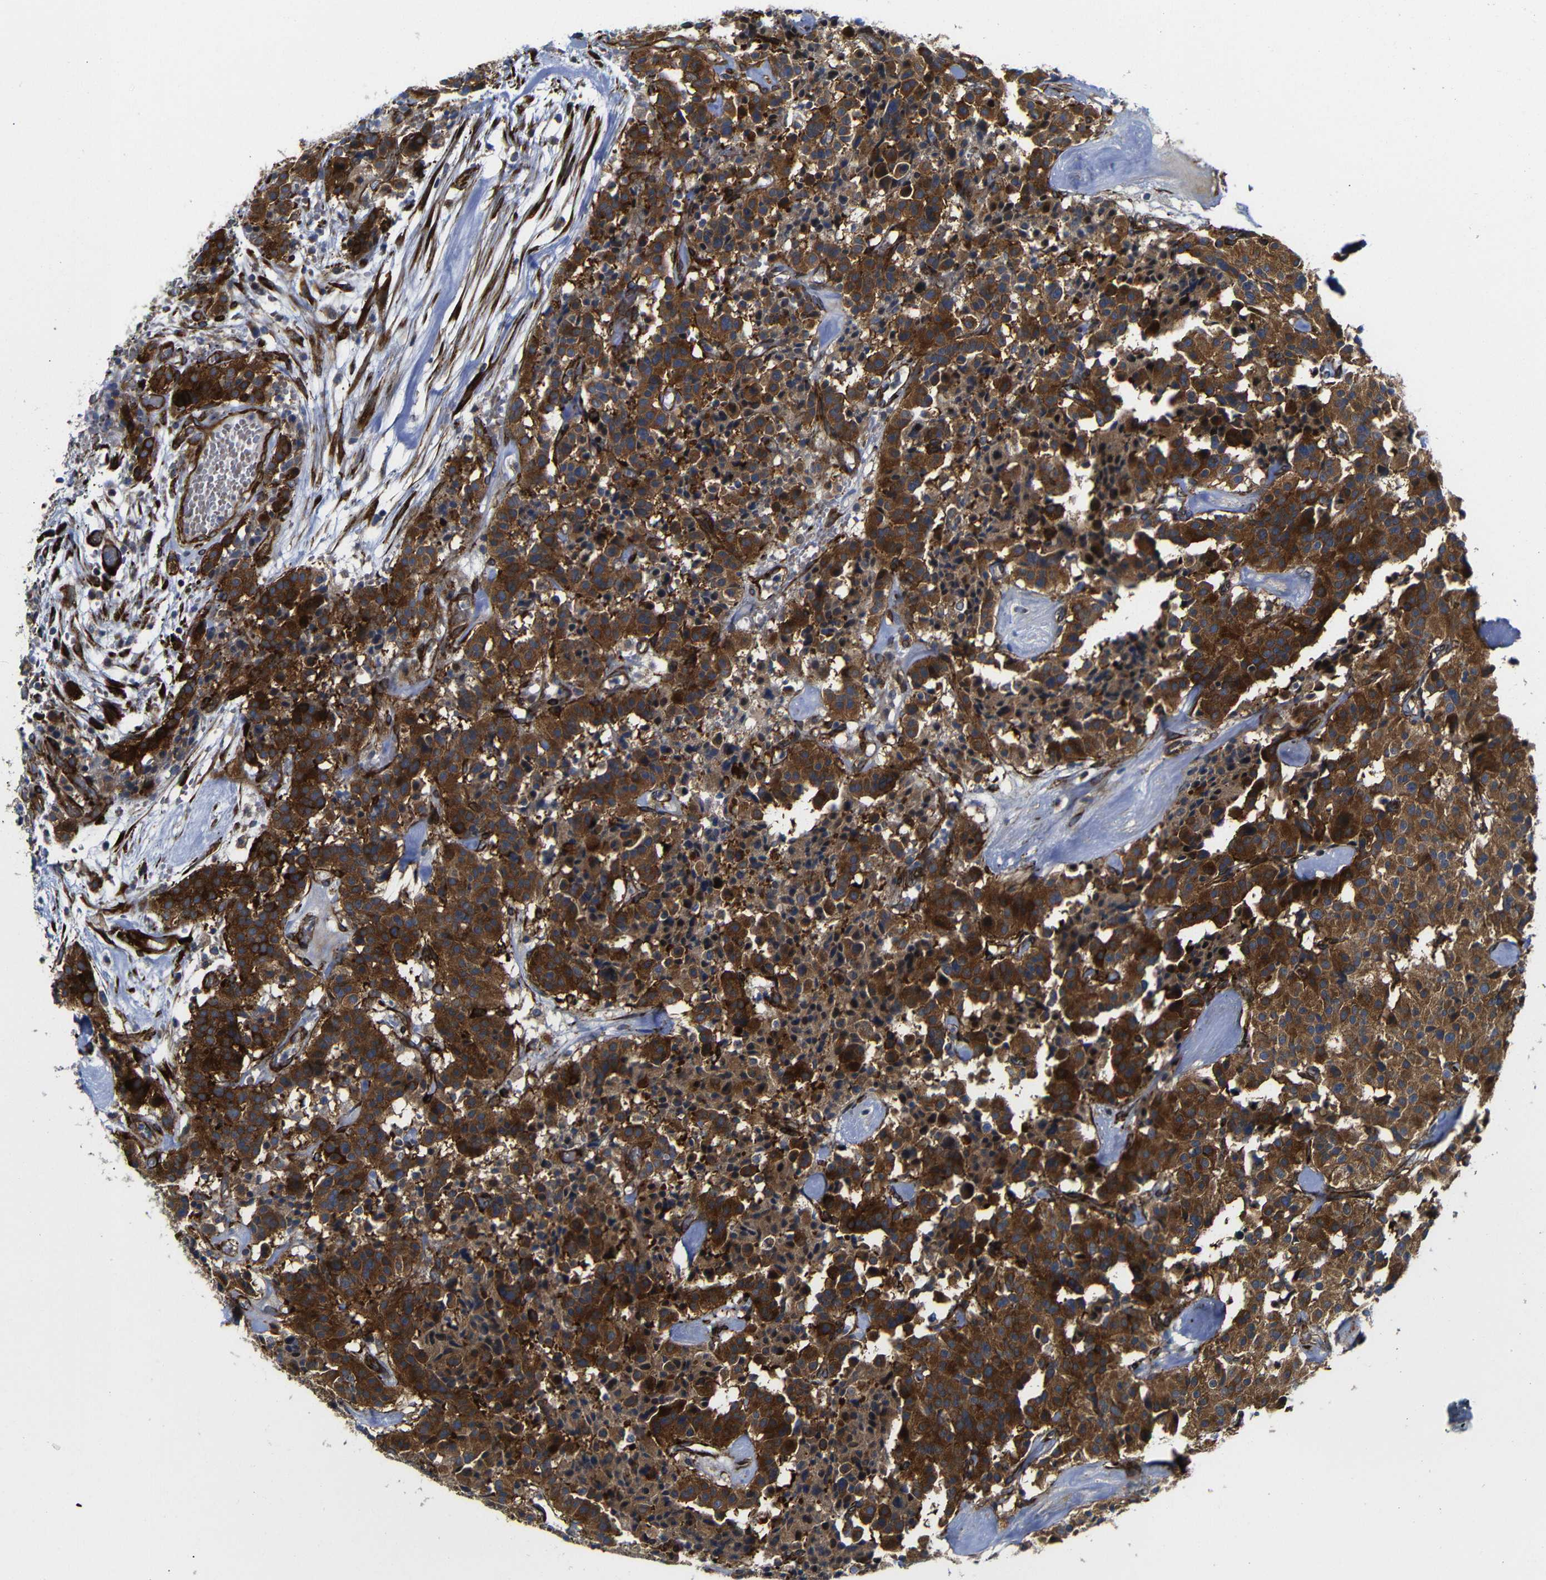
{"staining": {"intensity": "strong", "quantity": ">75%", "location": "cytoplasmic/membranous"}, "tissue": "carcinoid", "cell_type": "Tumor cells", "image_type": "cancer", "snomed": [{"axis": "morphology", "description": "Carcinoid, malignant, NOS"}, {"axis": "topography", "description": "Lung"}], "caption": "This image displays IHC staining of human carcinoid, with high strong cytoplasmic/membranous expression in approximately >75% of tumor cells.", "gene": "PARP14", "patient": {"sex": "male", "age": 30}}